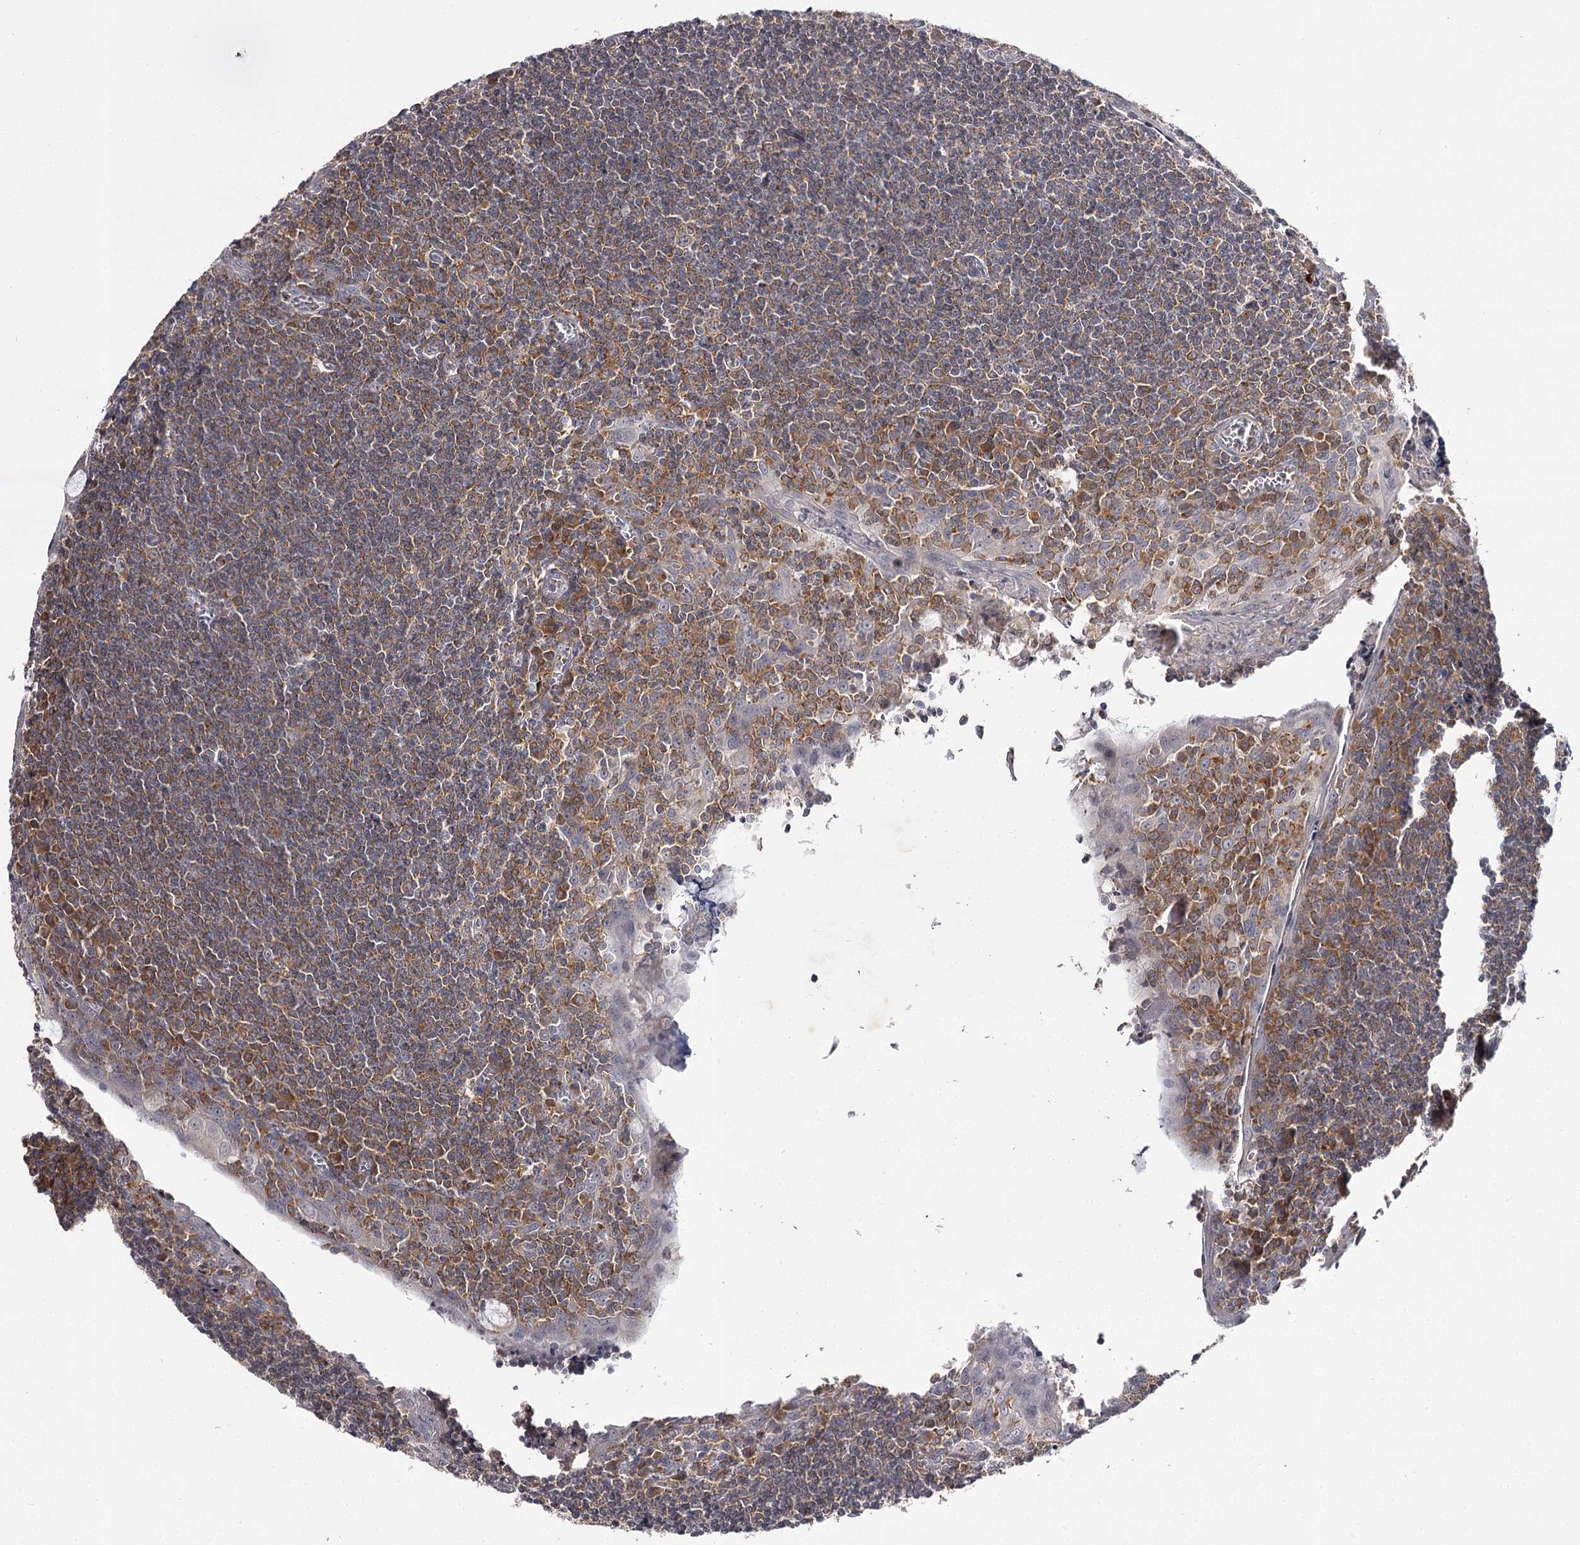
{"staining": {"intensity": "moderate", "quantity": ">75%", "location": "cytoplasmic/membranous"}, "tissue": "tonsil", "cell_type": "Germinal center cells", "image_type": "normal", "snomed": [{"axis": "morphology", "description": "Normal tissue, NOS"}, {"axis": "topography", "description": "Tonsil"}], "caption": "The image displays staining of benign tonsil, revealing moderate cytoplasmic/membranous protein expression (brown color) within germinal center cells. (DAB IHC, brown staining for protein, blue staining for nuclei).", "gene": "RASSF6", "patient": {"sex": "male", "age": 27}}